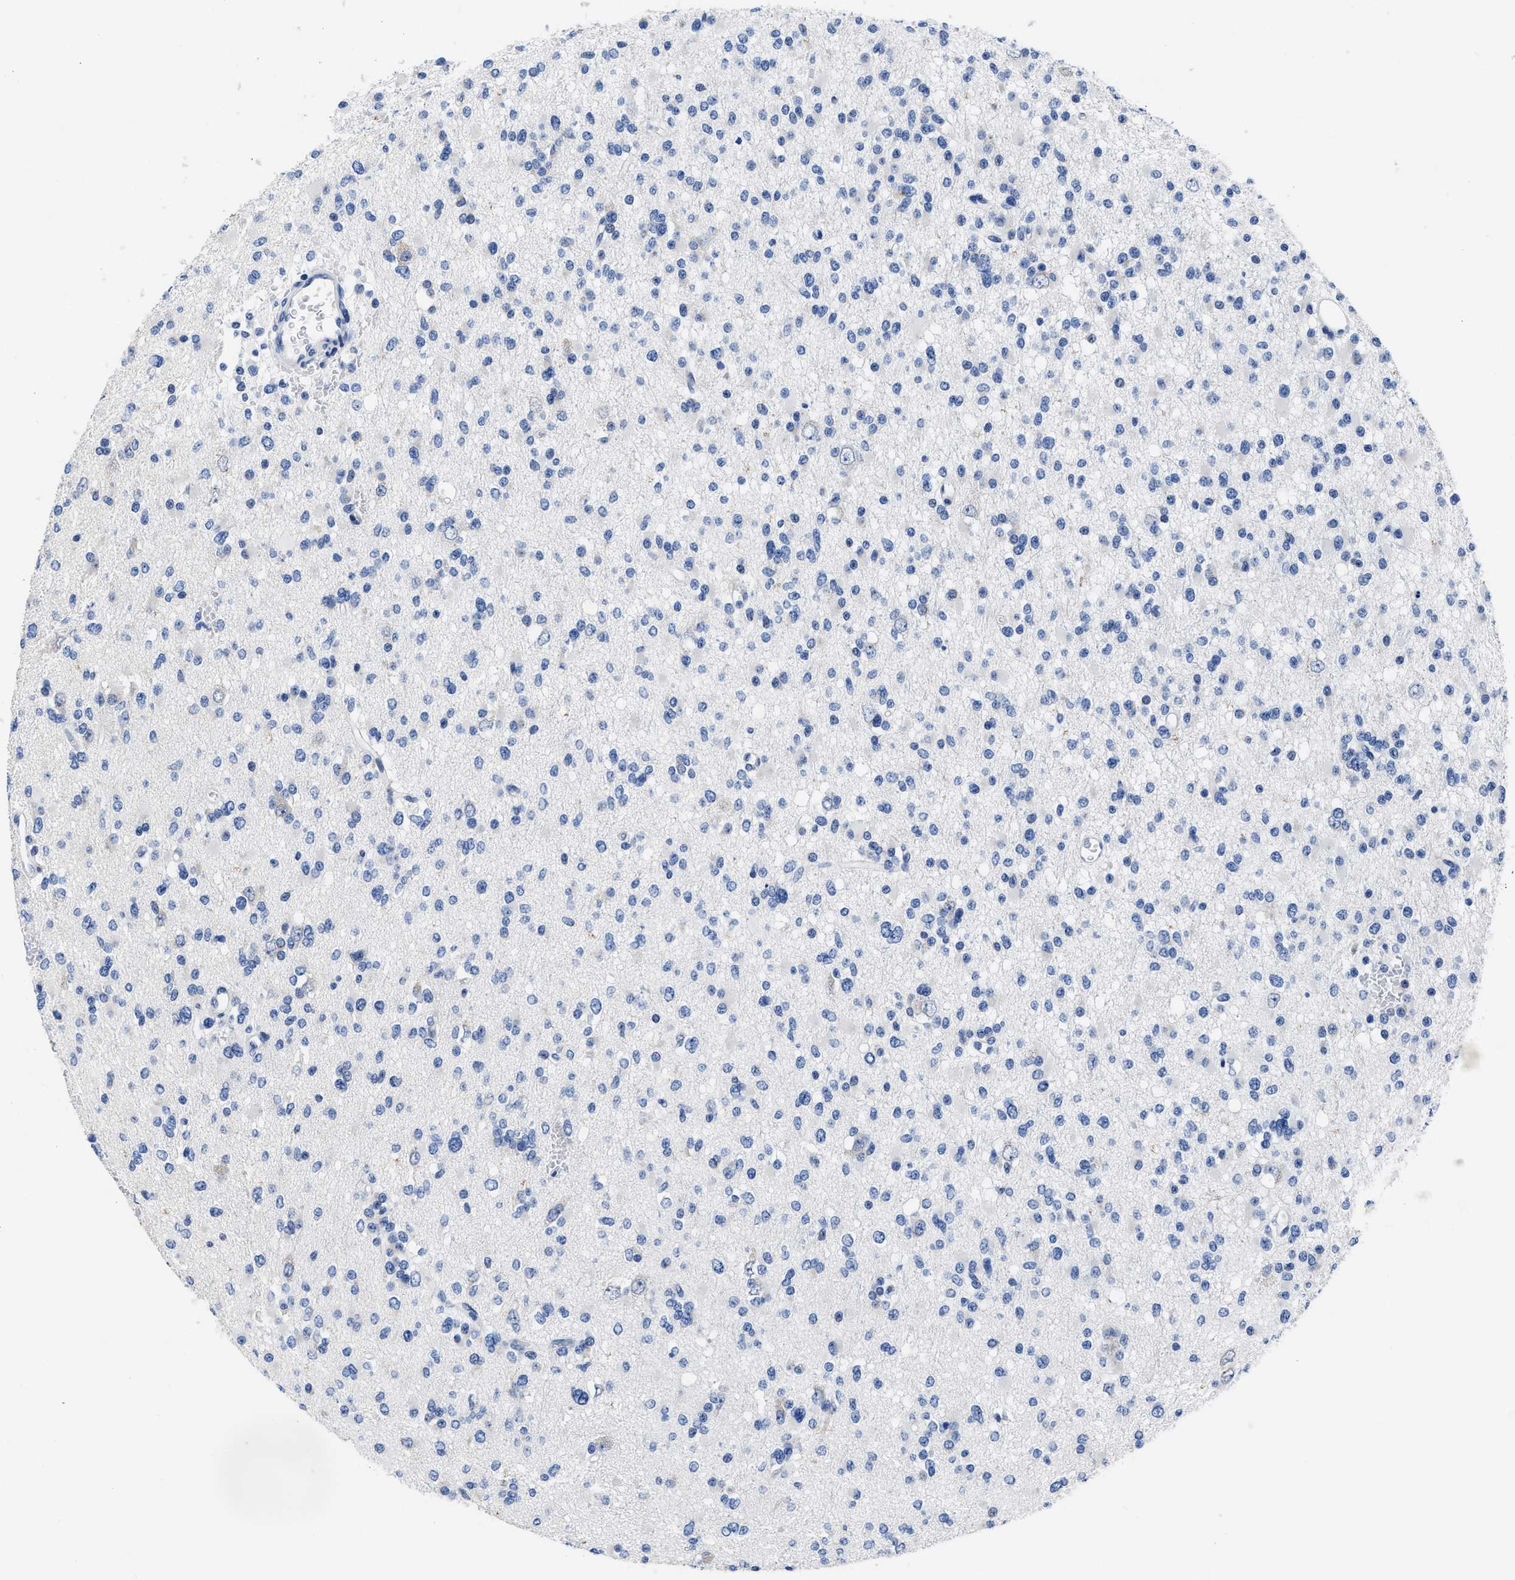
{"staining": {"intensity": "negative", "quantity": "none", "location": "none"}, "tissue": "glioma", "cell_type": "Tumor cells", "image_type": "cancer", "snomed": [{"axis": "morphology", "description": "Glioma, malignant, Low grade"}, {"axis": "topography", "description": "Brain"}], "caption": "Immunohistochemical staining of human glioma displays no significant expression in tumor cells.", "gene": "HOOK1", "patient": {"sex": "female", "age": 22}}